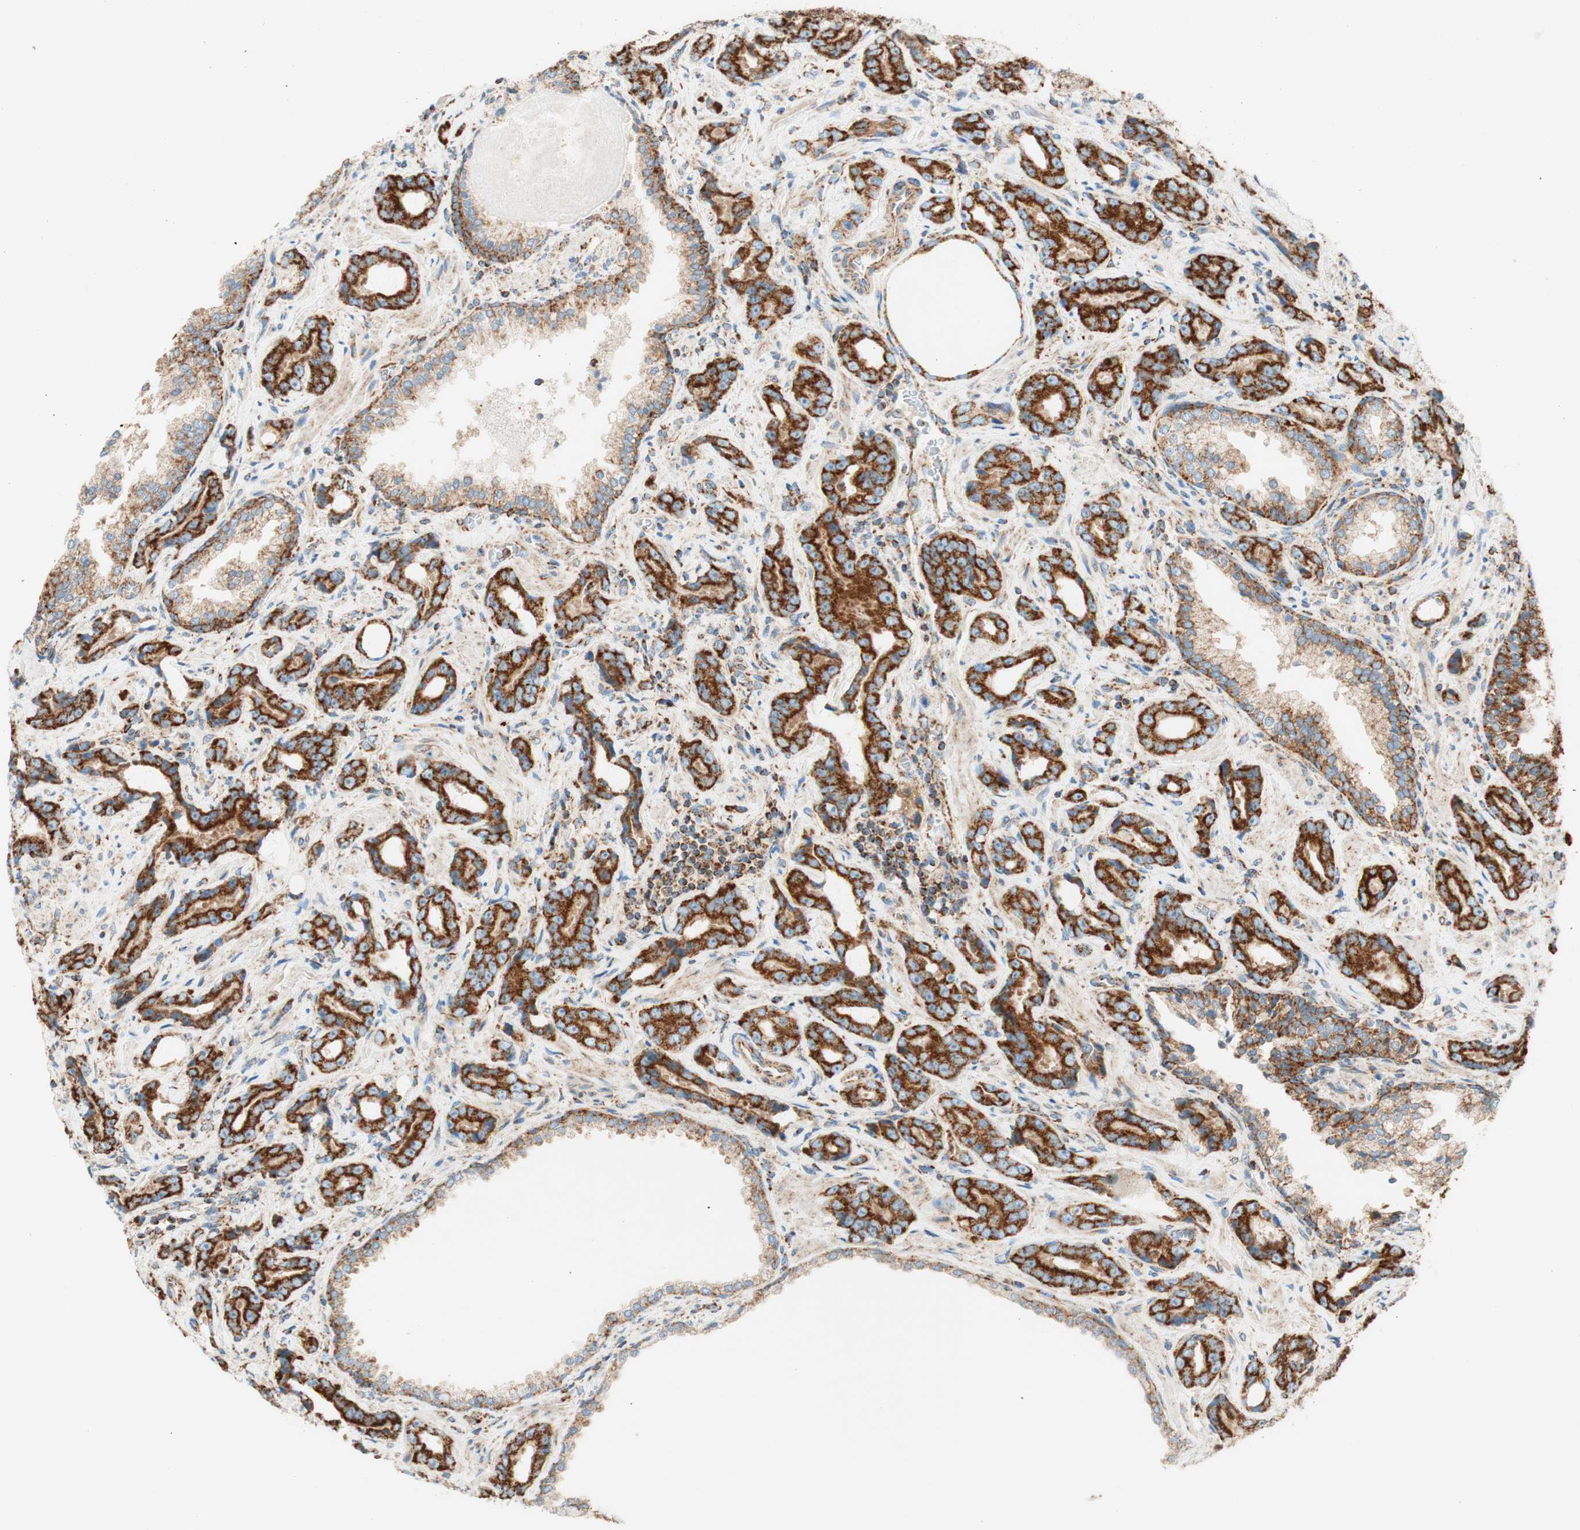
{"staining": {"intensity": "strong", "quantity": ">75%", "location": "cytoplasmic/membranous"}, "tissue": "prostate cancer", "cell_type": "Tumor cells", "image_type": "cancer", "snomed": [{"axis": "morphology", "description": "Adenocarcinoma, Low grade"}, {"axis": "topography", "description": "Prostate"}], "caption": "A brown stain shows strong cytoplasmic/membranous staining of a protein in human prostate cancer (adenocarcinoma (low-grade)) tumor cells. Nuclei are stained in blue.", "gene": "TOMM20", "patient": {"sex": "male", "age": 60}}